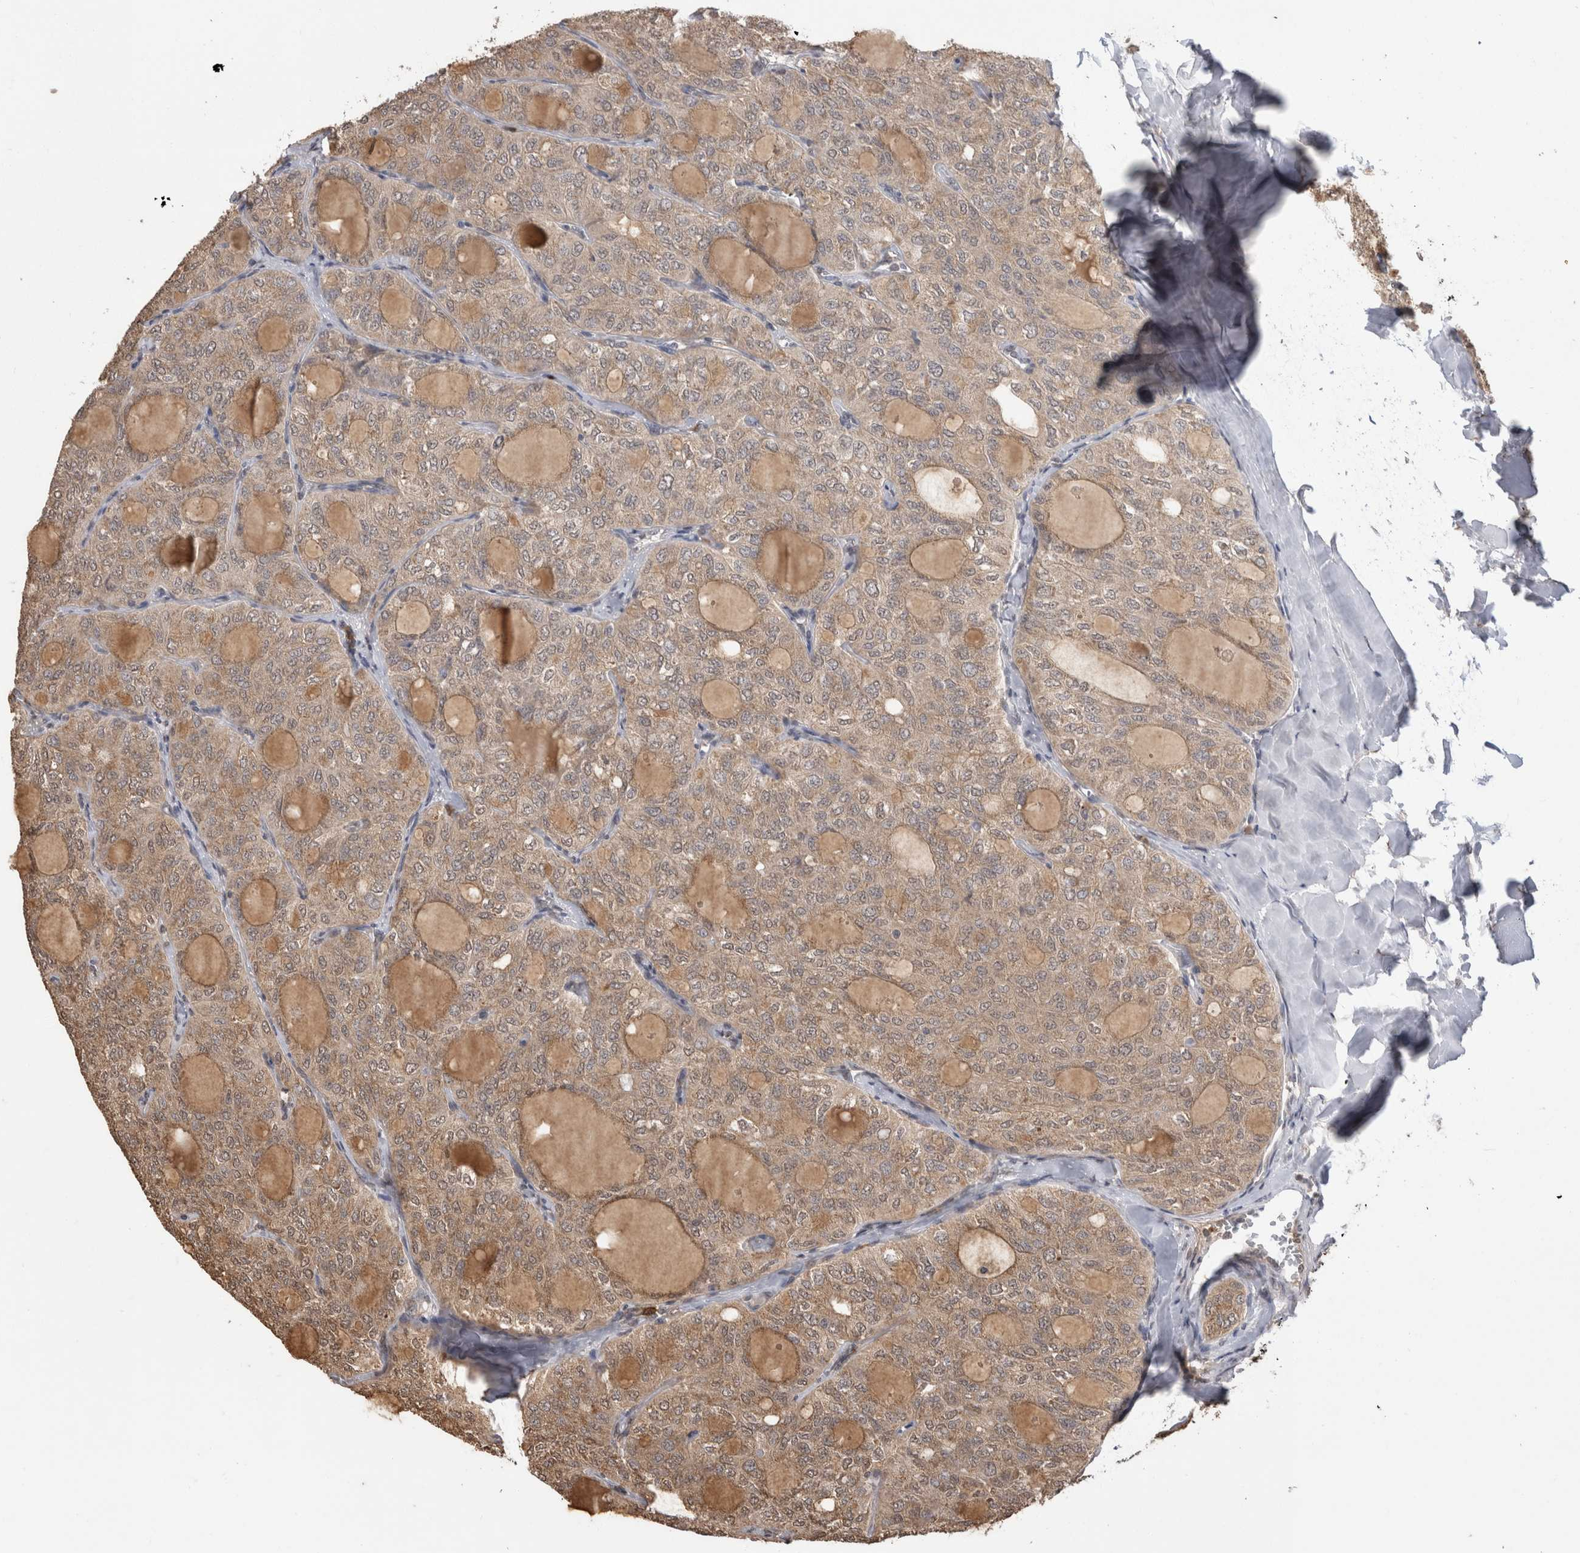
{"staining": {"intensity": "weak", "quantity": ">75%", "location": "cytoplasmic/membranous"}, "tissue": "thyroid cancer", "cell_type": "Tumor cells", "image_type": "cancer", "snomed": [{"axis": "morphology", "description": "Follicular adenoma carcinoma, NOS"}, {"axis": "topography", "description": "Thyroid gland"}], "caption": "Protein staining displays weak cytoplasmic/membranous positivity in approximately >75% of tumor cells in follicular adenoma carcinoma (thyroid). (IHC, brightfield microscopy, high magnification).", "gene": "PAK4", "patient": {"sex": "male", "age": 75}}